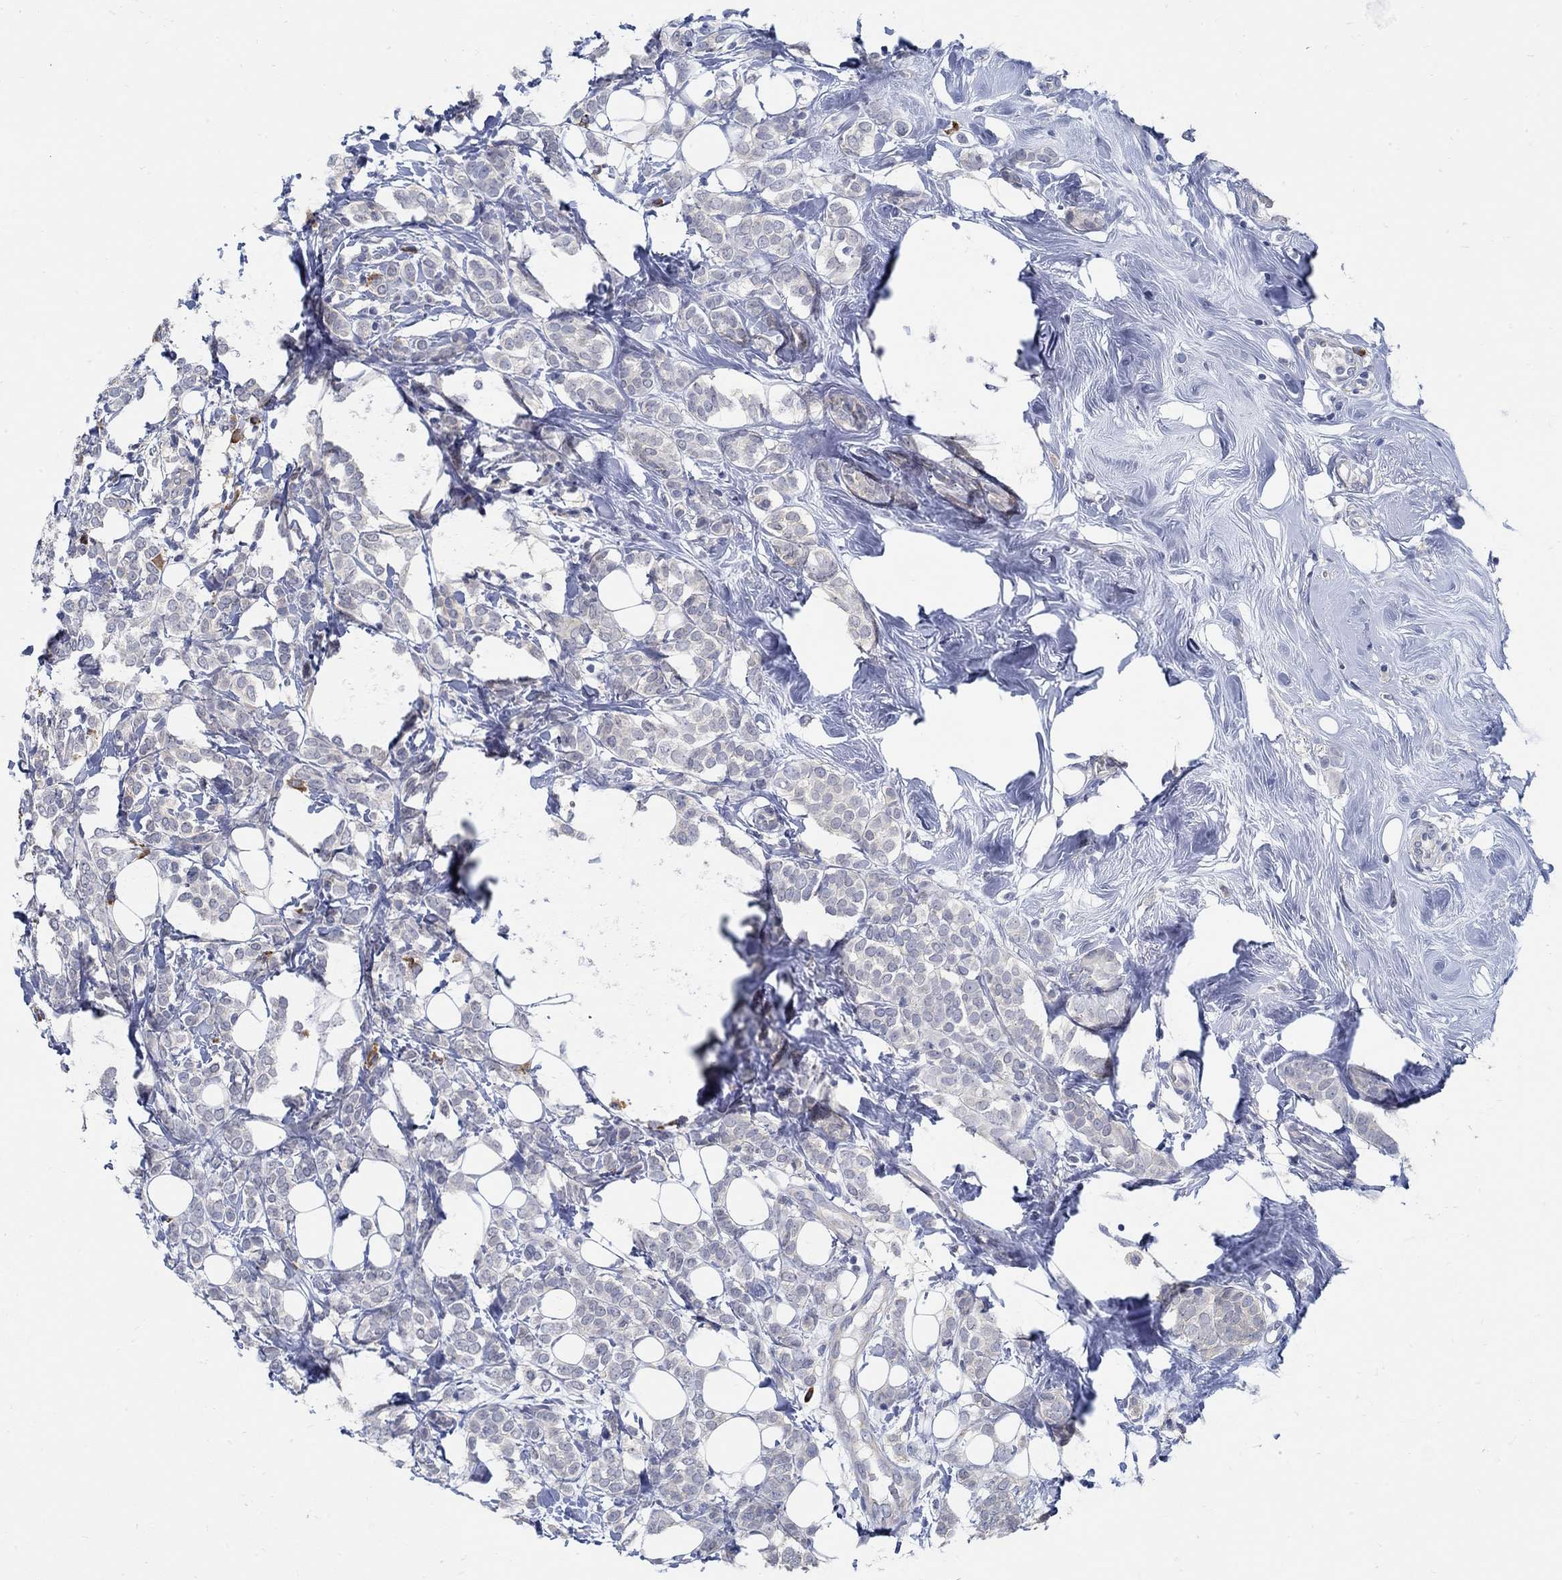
{"staining": {"intensity": "negative", "quantity": "none", "location": "none"}, "tissue": "breast cancer", "cell_type": "Tumor cells", "image_type": "cancer", "snomed": [{"axis": "morphology", "description": "Lobular carcinoma"}, {"axis": "topography", "description": "Breast"}], "caption": "There is no significant positivity in tumor cells of breast cancer (lobular carcinoma). Nuclei are stained in blue.", "gene": "PCDH11X", "patient": {"sex": "female", "age": 49}}